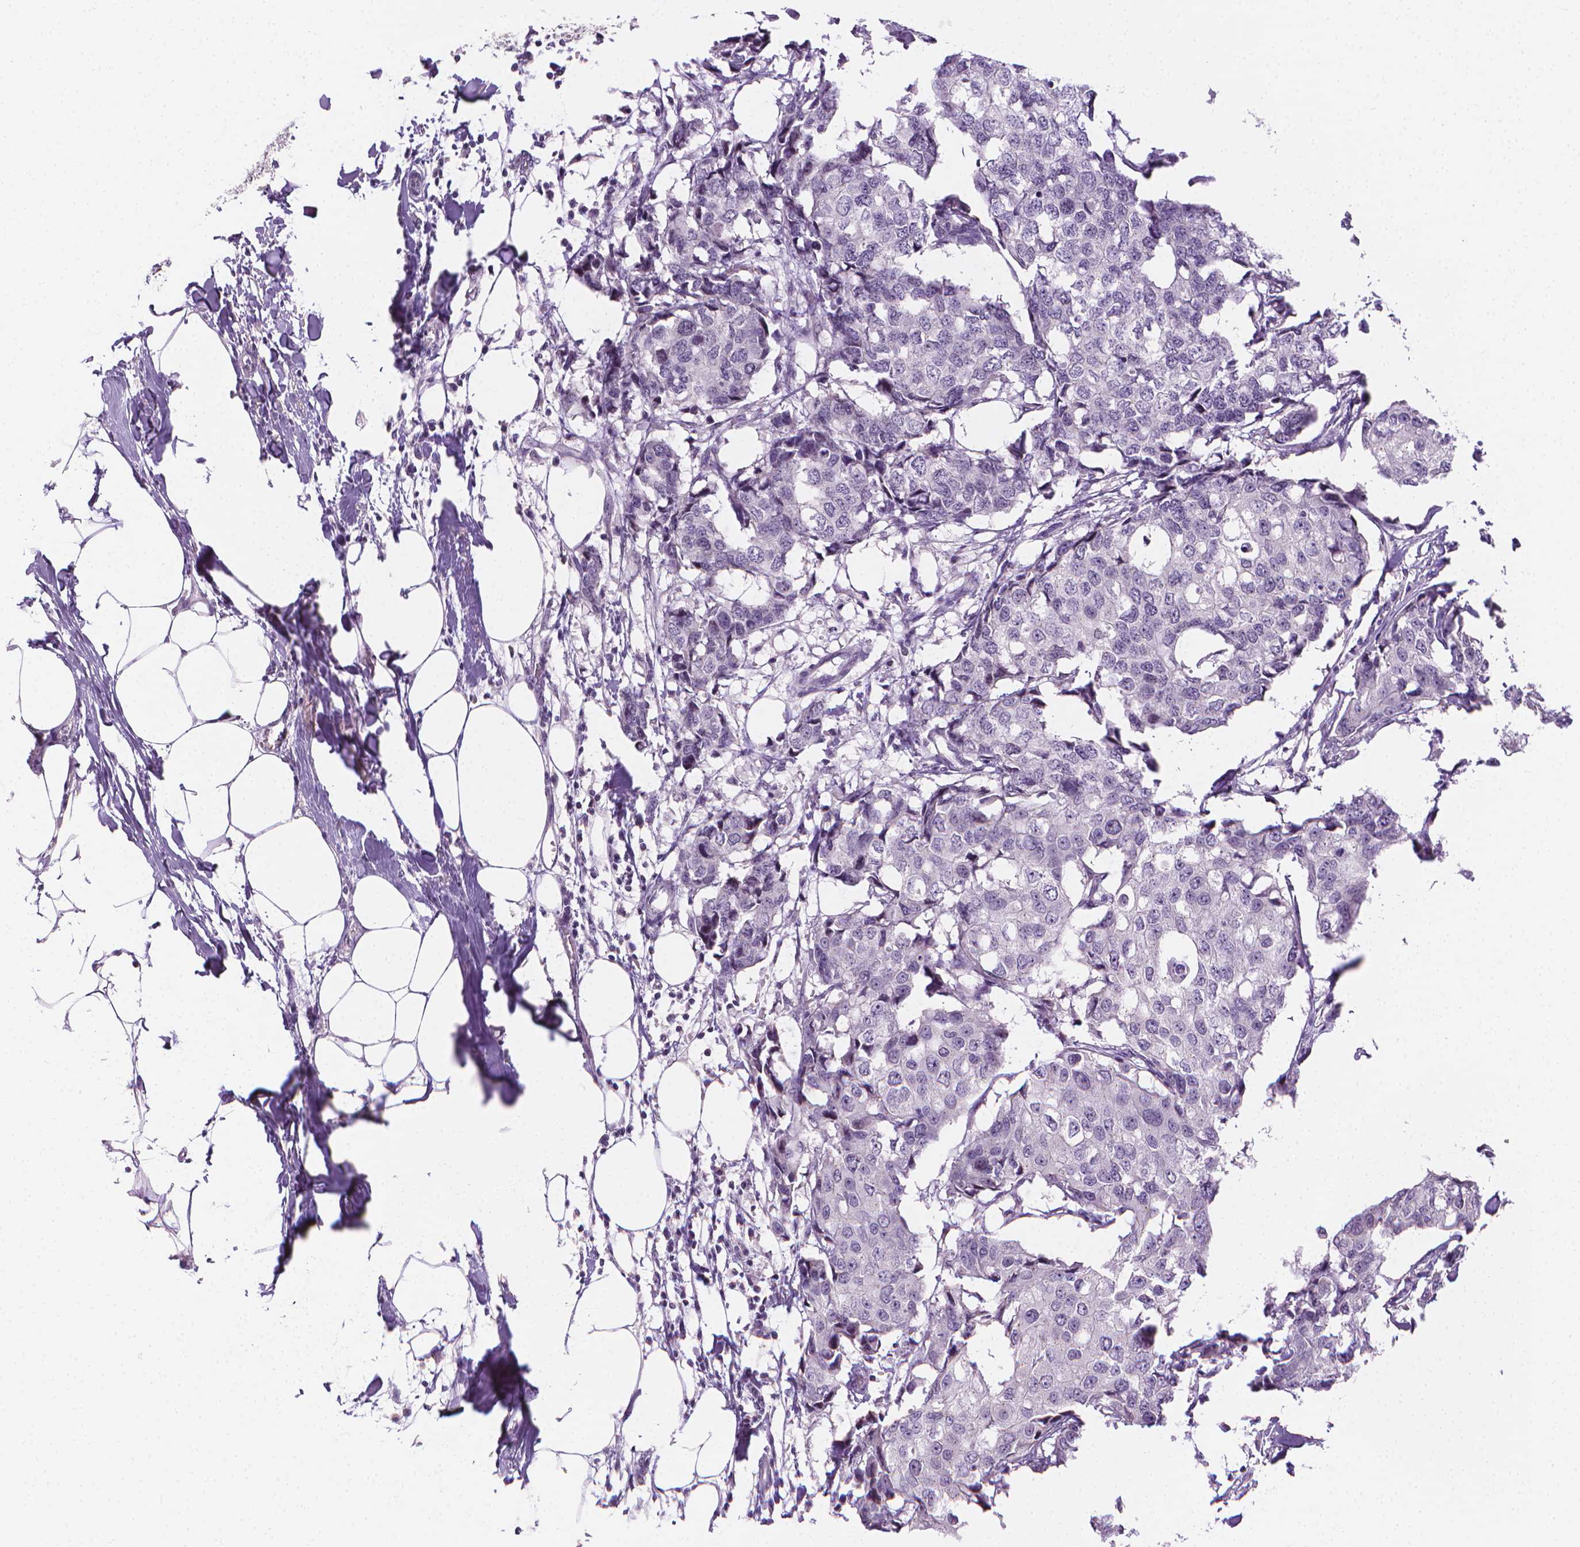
{"staining": {"intensity": "negative", "quantity": "none", "location": "none"}, "tissue": "breast cancer", "cell_type": "Tumor cells", "image_type": "cancer", "snomed": [{"axis": "morphology", "description": "Duct carcinoma"}, {"axis": "topography", "description": "Breast"}], "caption": "This is a micrograph of IHC staining of breast invasive ductal carcinoma, which shows no expression in tumor cells.", "gene": "NCAN", "patient": {"sex": "female", "age": 27}}